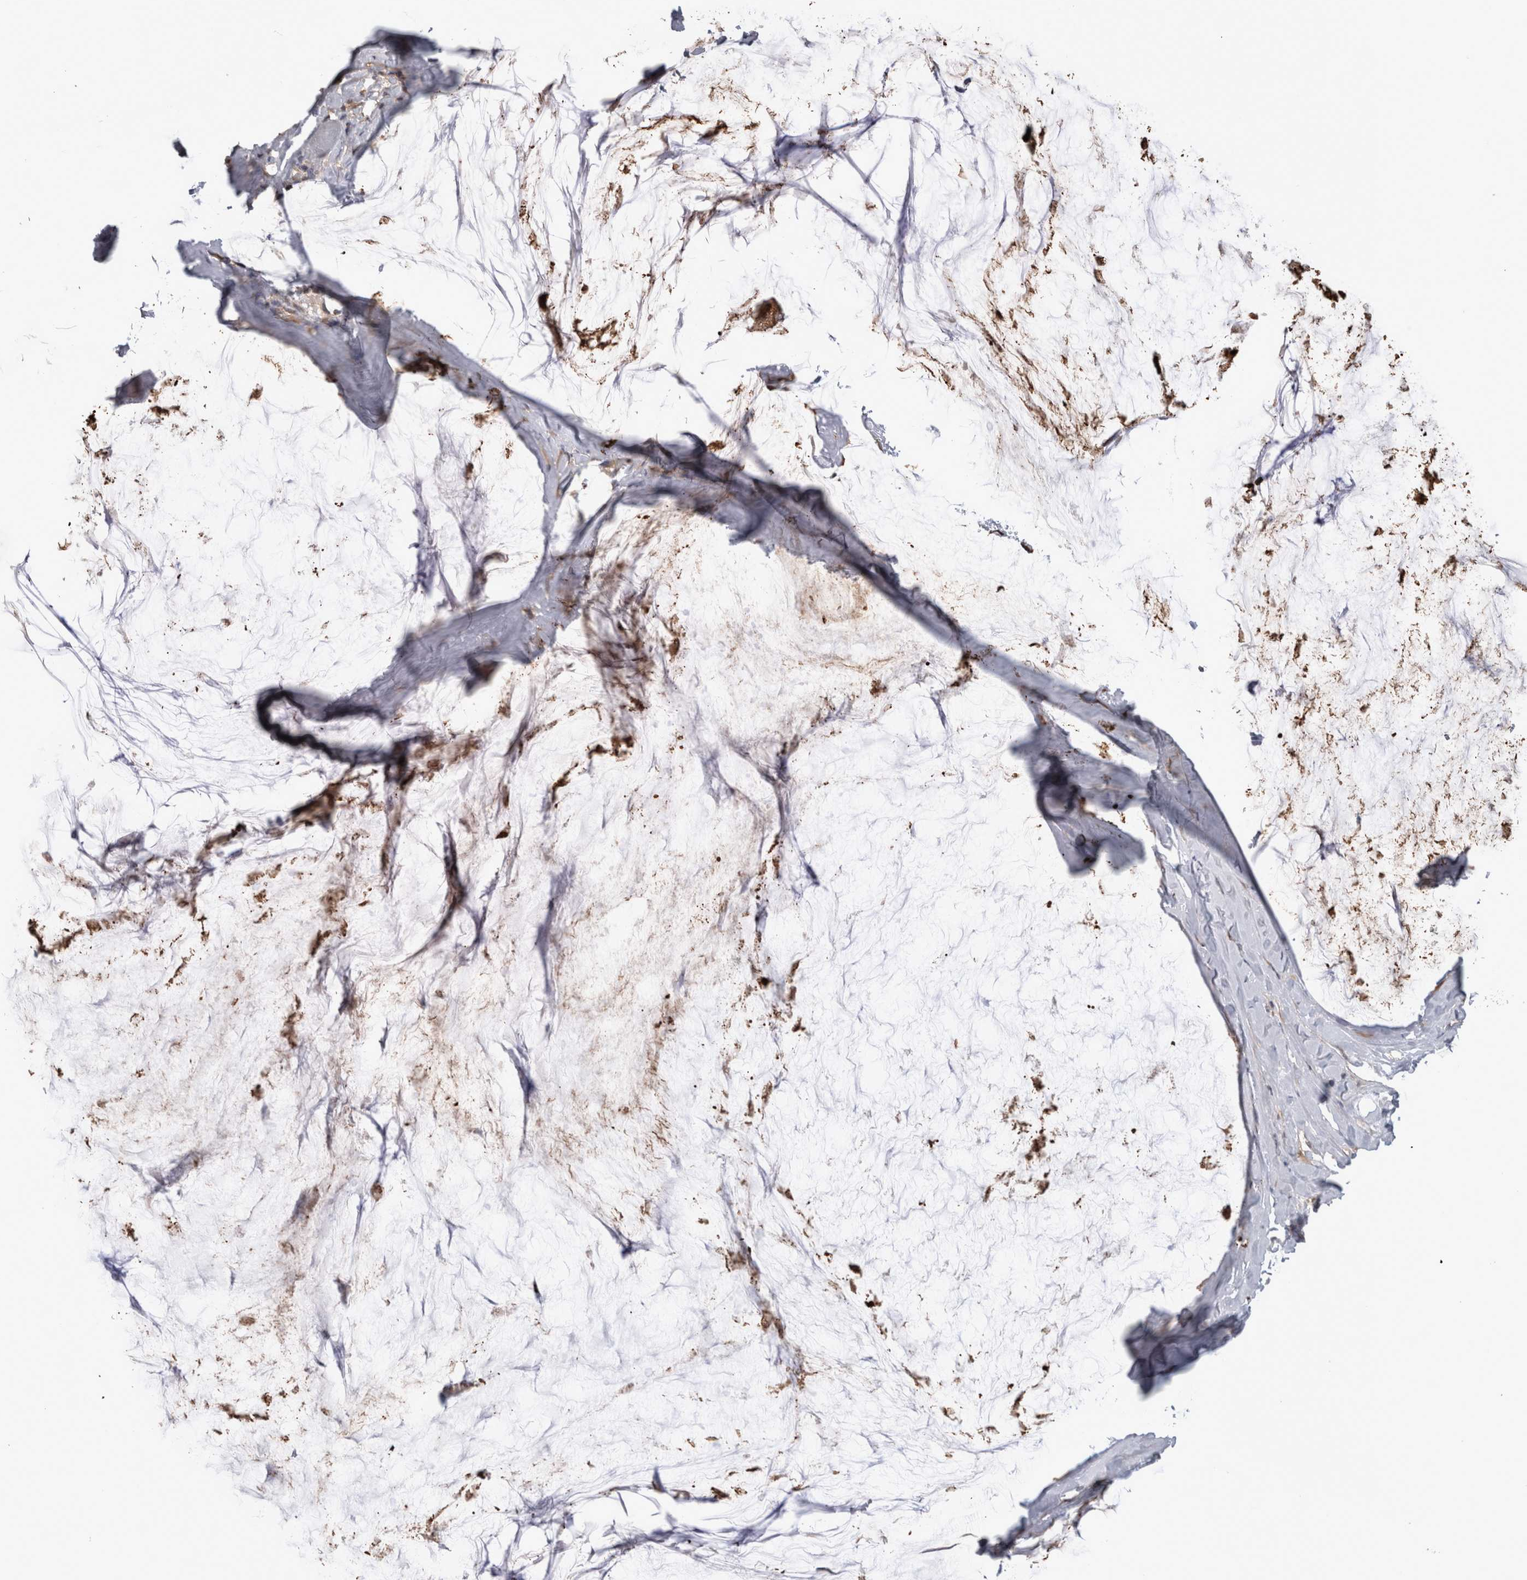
{"staining": {"intensity": "strong", "quantity": ">75%", "location": "cytoplasmic/membranous,nuclear"}, "tissue": "ovarian cancer", "cell_type": "Tumor cells", "image_type": "cancer", "snomed": [{"axis": "morphology", "description": "Cystadenocarcinoma, mucinous, NOS"}, {"axis": "topography", "description": "Ovary"}], "caption": "Ovarian cancer stained for a protein (brown) reveals strong cytoplasmic/membranous and nuclear positive expression in approximately >75% of tumor cells.", "gene": "USH1G", "patient": {"sex": "female", "age": 39}}